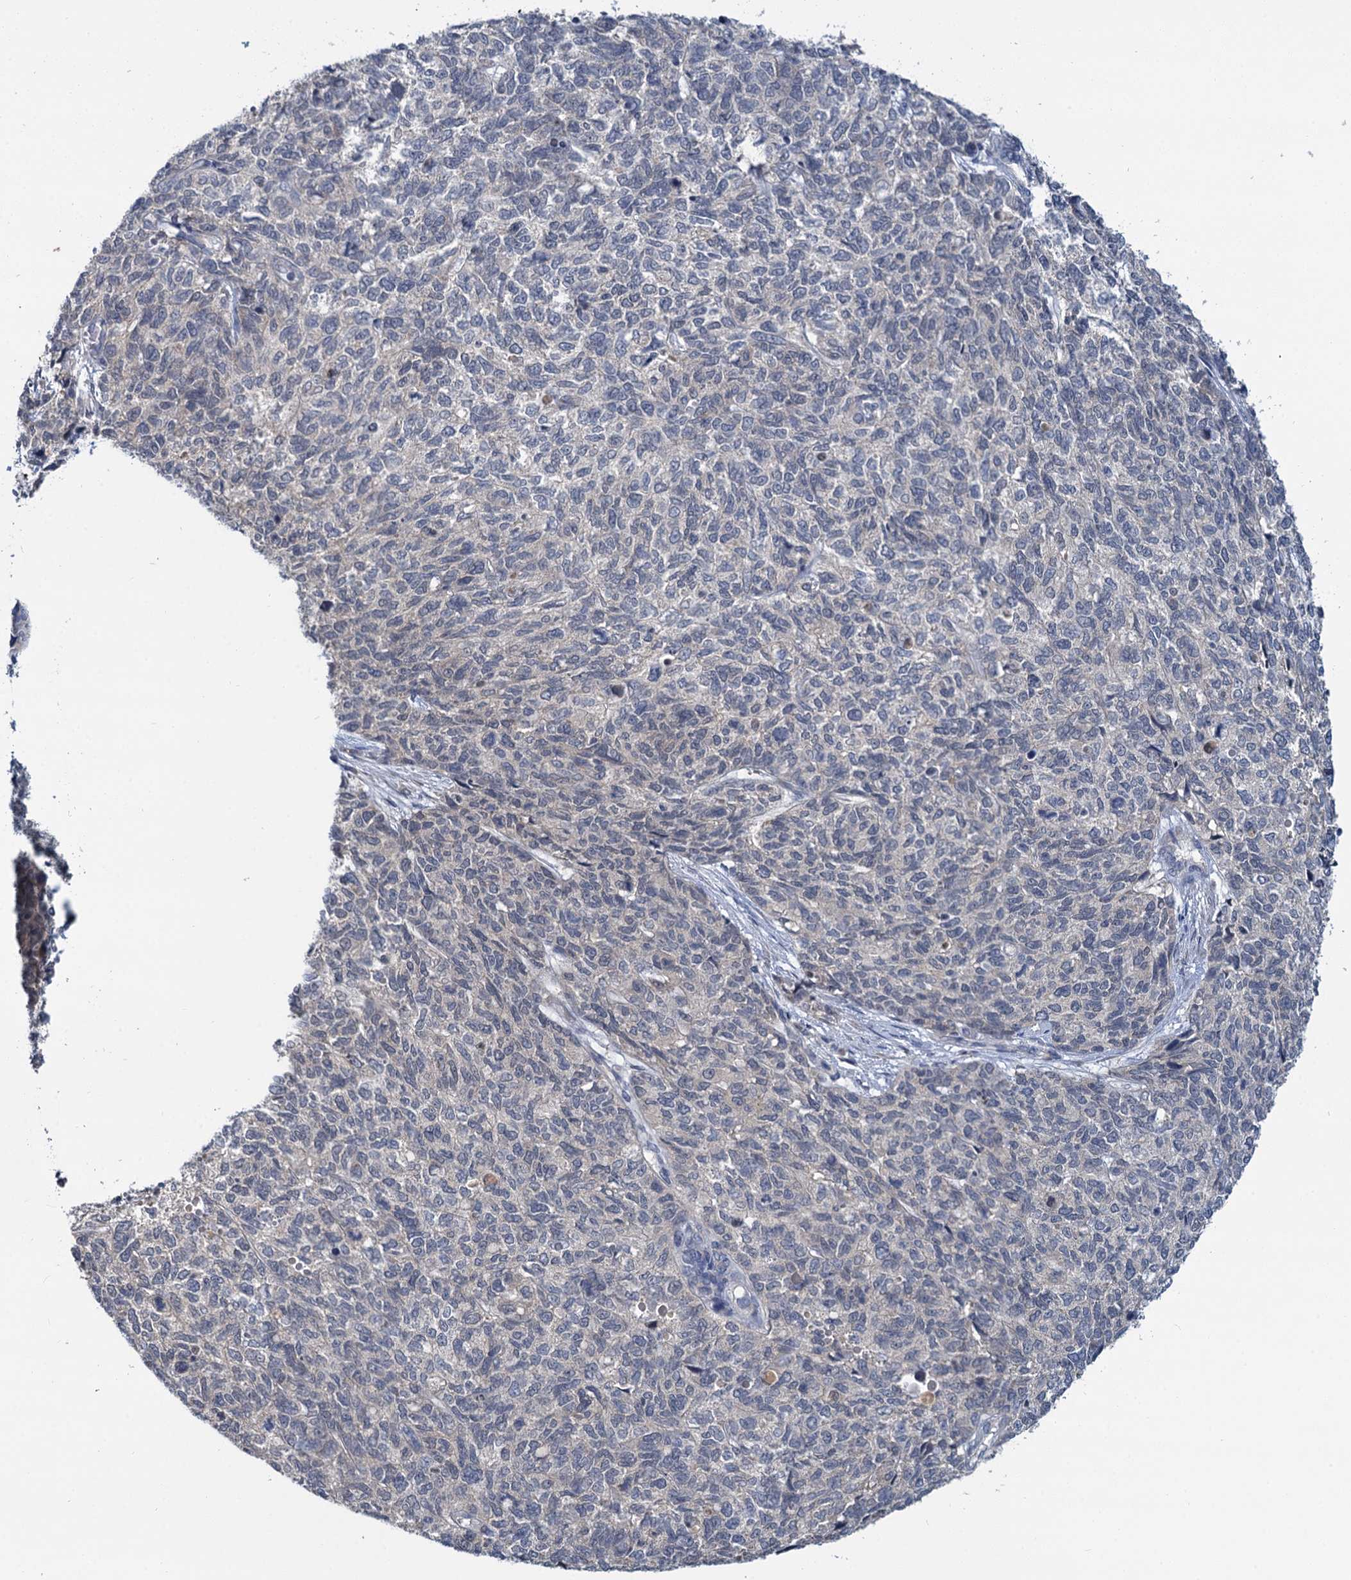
{"staining": {"intensity": "negative", "quantity": "none", "location": "none"}, "tissue": "cervical cancer", "cell_type": "Tumor cells", "image_type": "cancer", "snomed": [{"axis": "morphology", "description": "Squamous cell carcinoma, NOS"}, {"axis": "topography", "description": "Cervix"}], "caption": "Human cervical squamous cell carcinoma stained for a protein using immunohistochemistry demonstrates no expression in tumor cells.", "gene": "ANKRD42", "patient": {"sex": "female", "age": 63}}